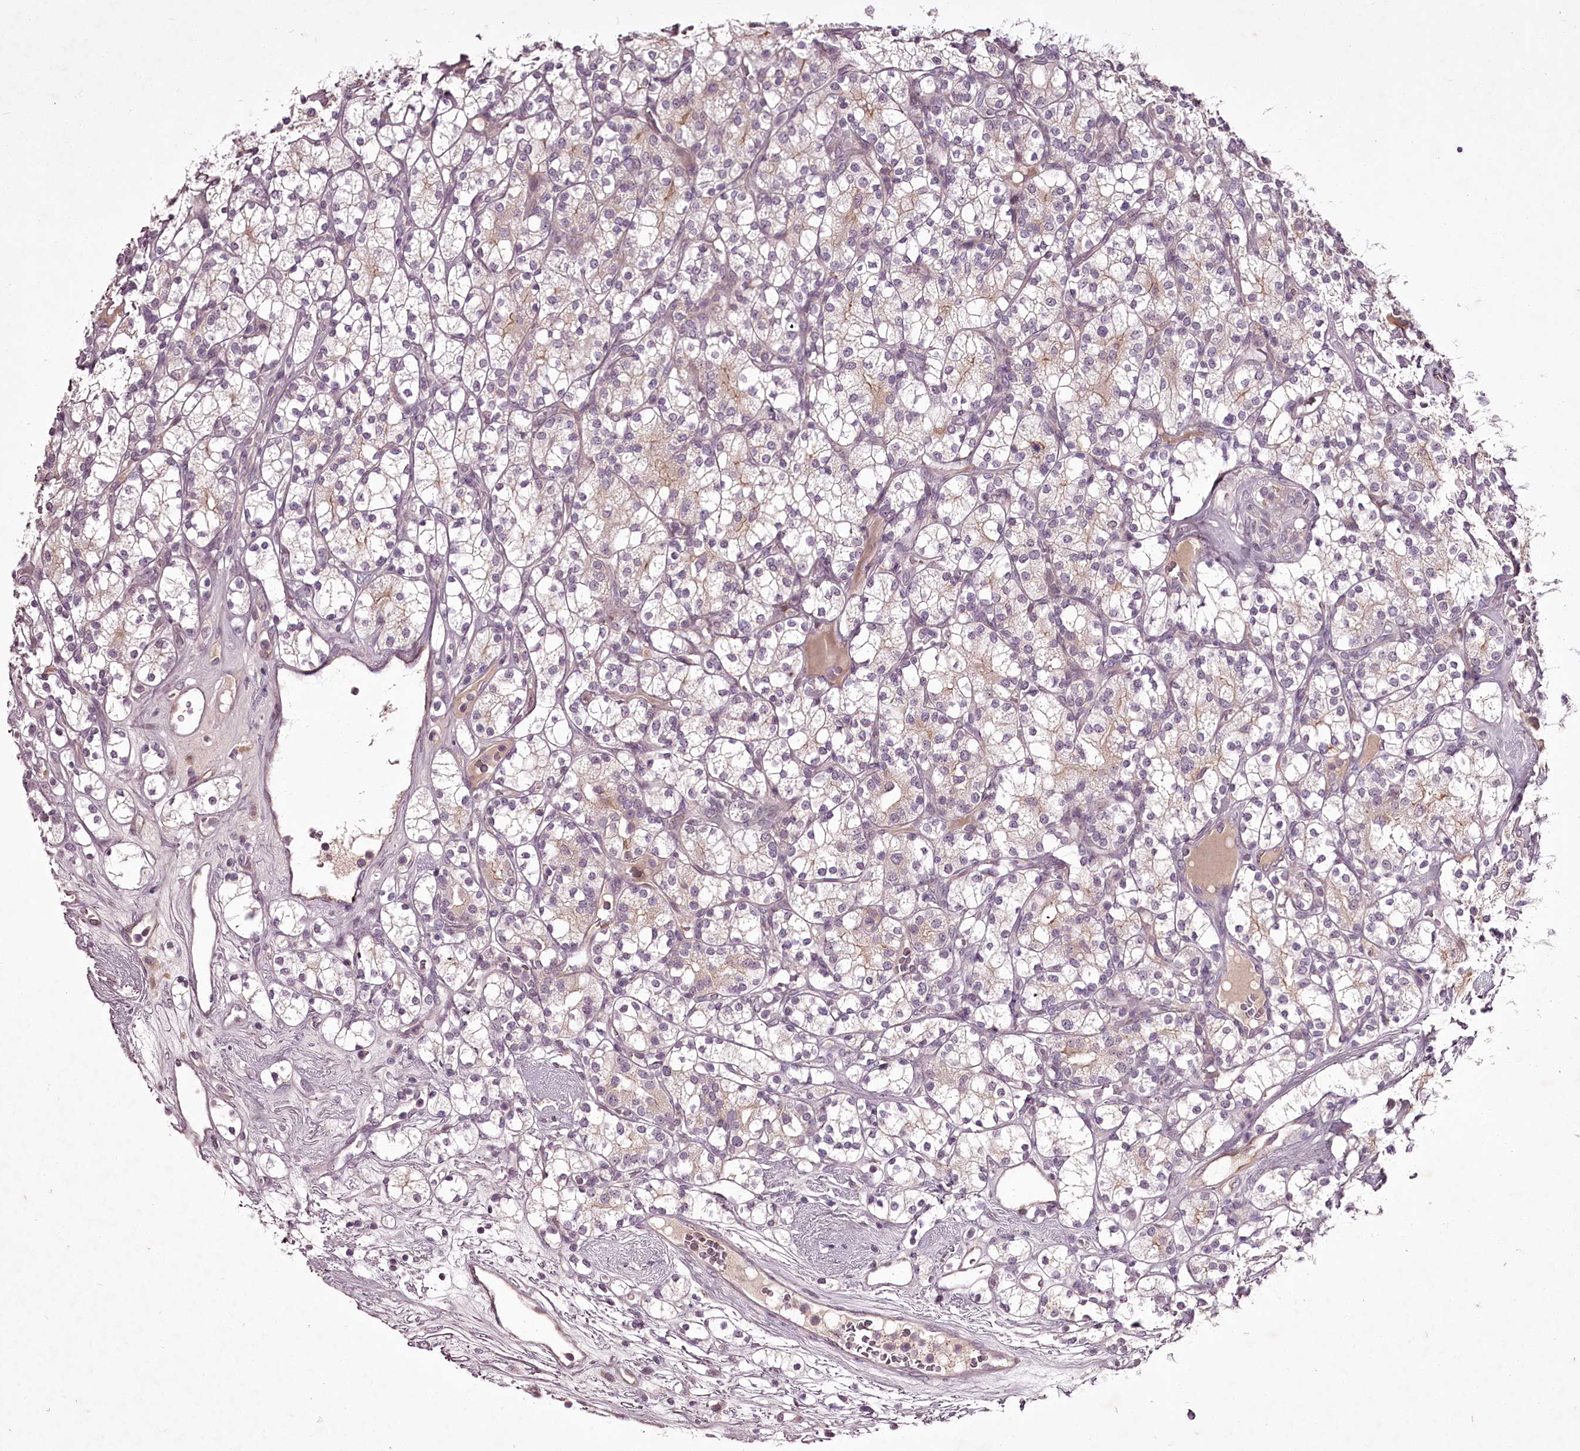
{"staining": {"intensity": "weak", "quantity": "<25%", "location": "cytoplasmic/membranous"}, "tissue": "renal cancer", "cell_type": "Tumor cells", "image_type": "cancer", "snomed": [{"axis": "morphology", "description": "Adenocarcinoma, NOS"}, {"axis": "topography", "description": "Kidney"}], "caption": "Photomicrograph shows no protein expression in tumor cells of renal adenocarcinoma tissue.", "gene": "RBMXL2", "patient": {"sex": "male", "age": 77}}